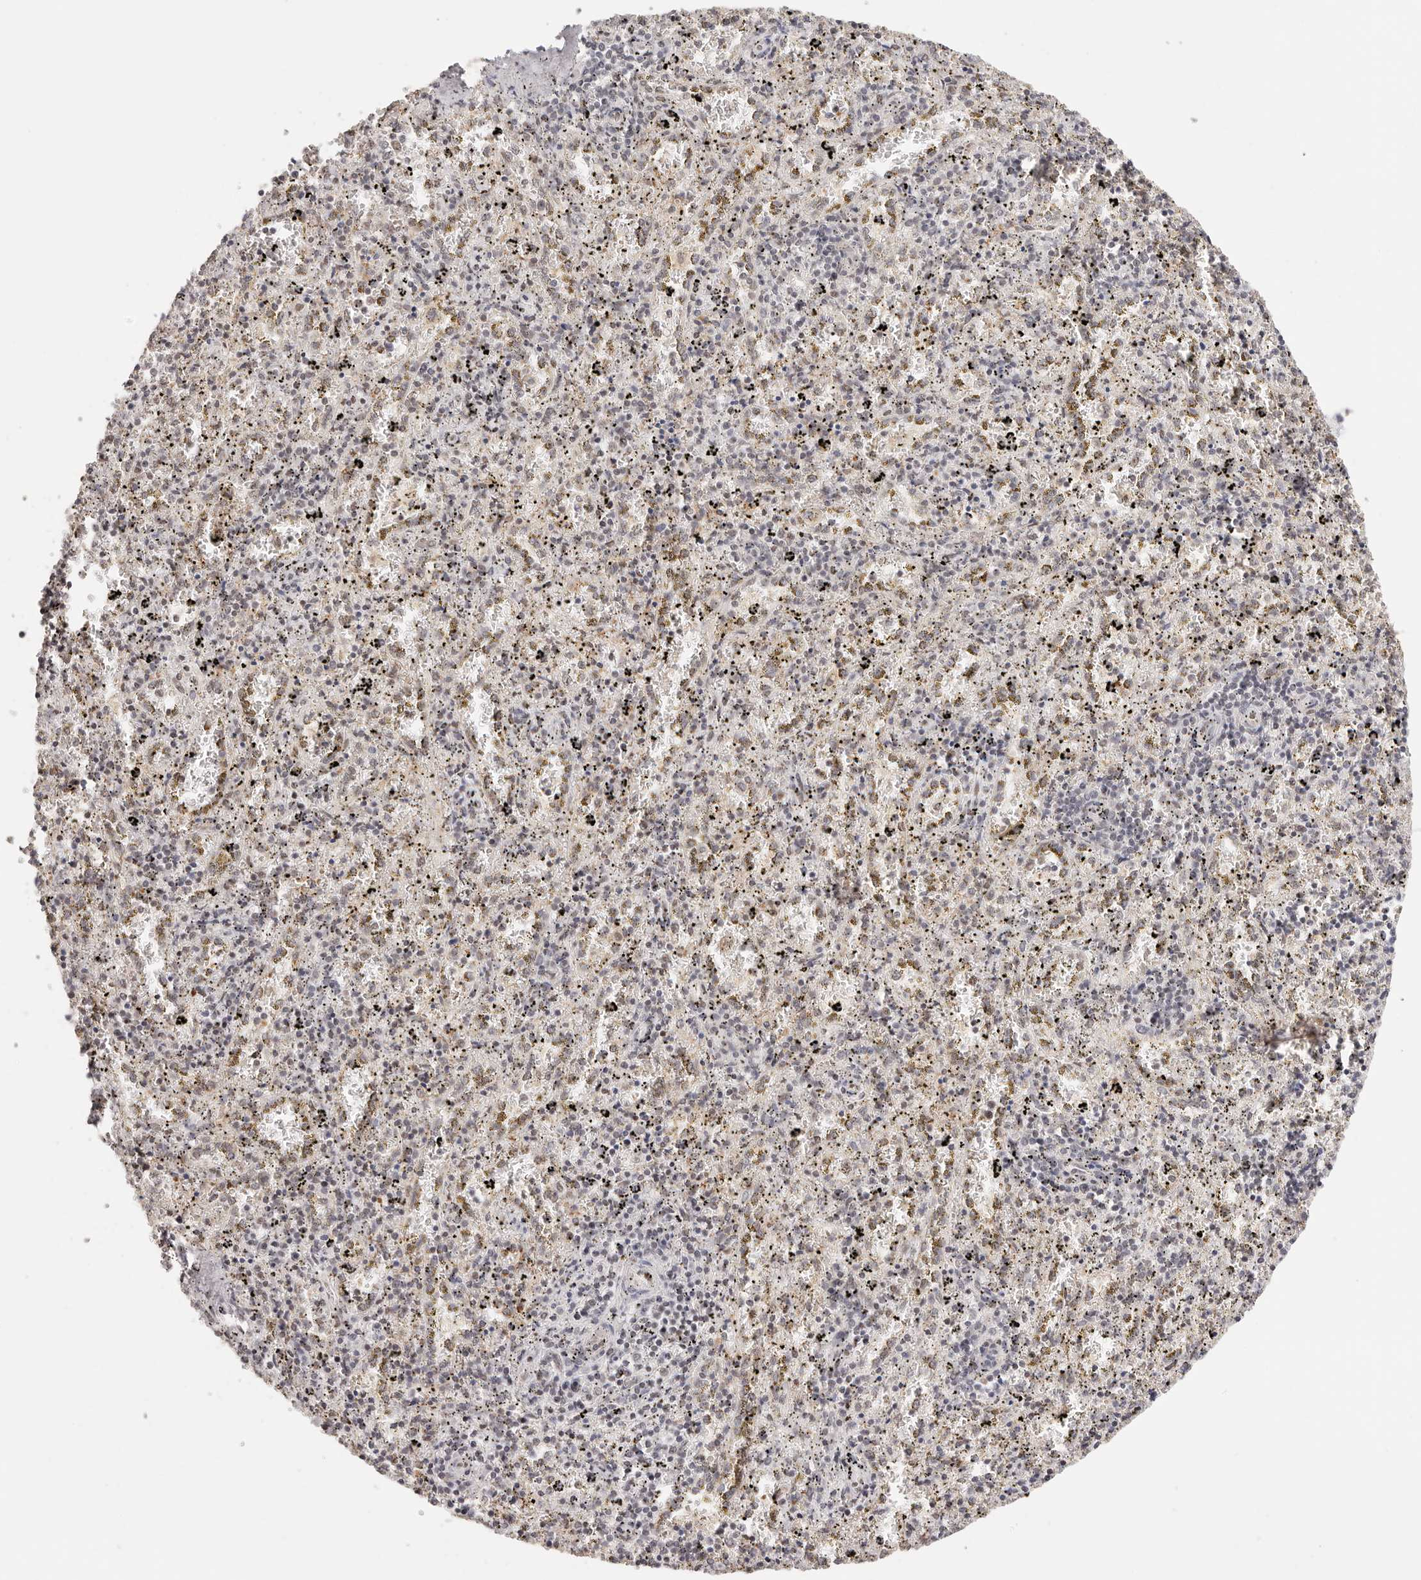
{"staining": {"intensity": "weak", "quantity": "25%-75%", "location": "nuclear"}, "tissue": "spleen", "cell_type": "Cells in red pulp", "image_type": "normal", "snomed": [{"axis": "morphology", "description": "Normal tissue, NOS"}, {"axis": "topography", "description": "Spleen"}], "caption": "Protein analysis of unremarkable spleen exhibits weak nuclear positivity in approximately 25%-75% of cells in red pulp.", "gene": "RFC3", "patient": {"sex": "male", "age": 11}}